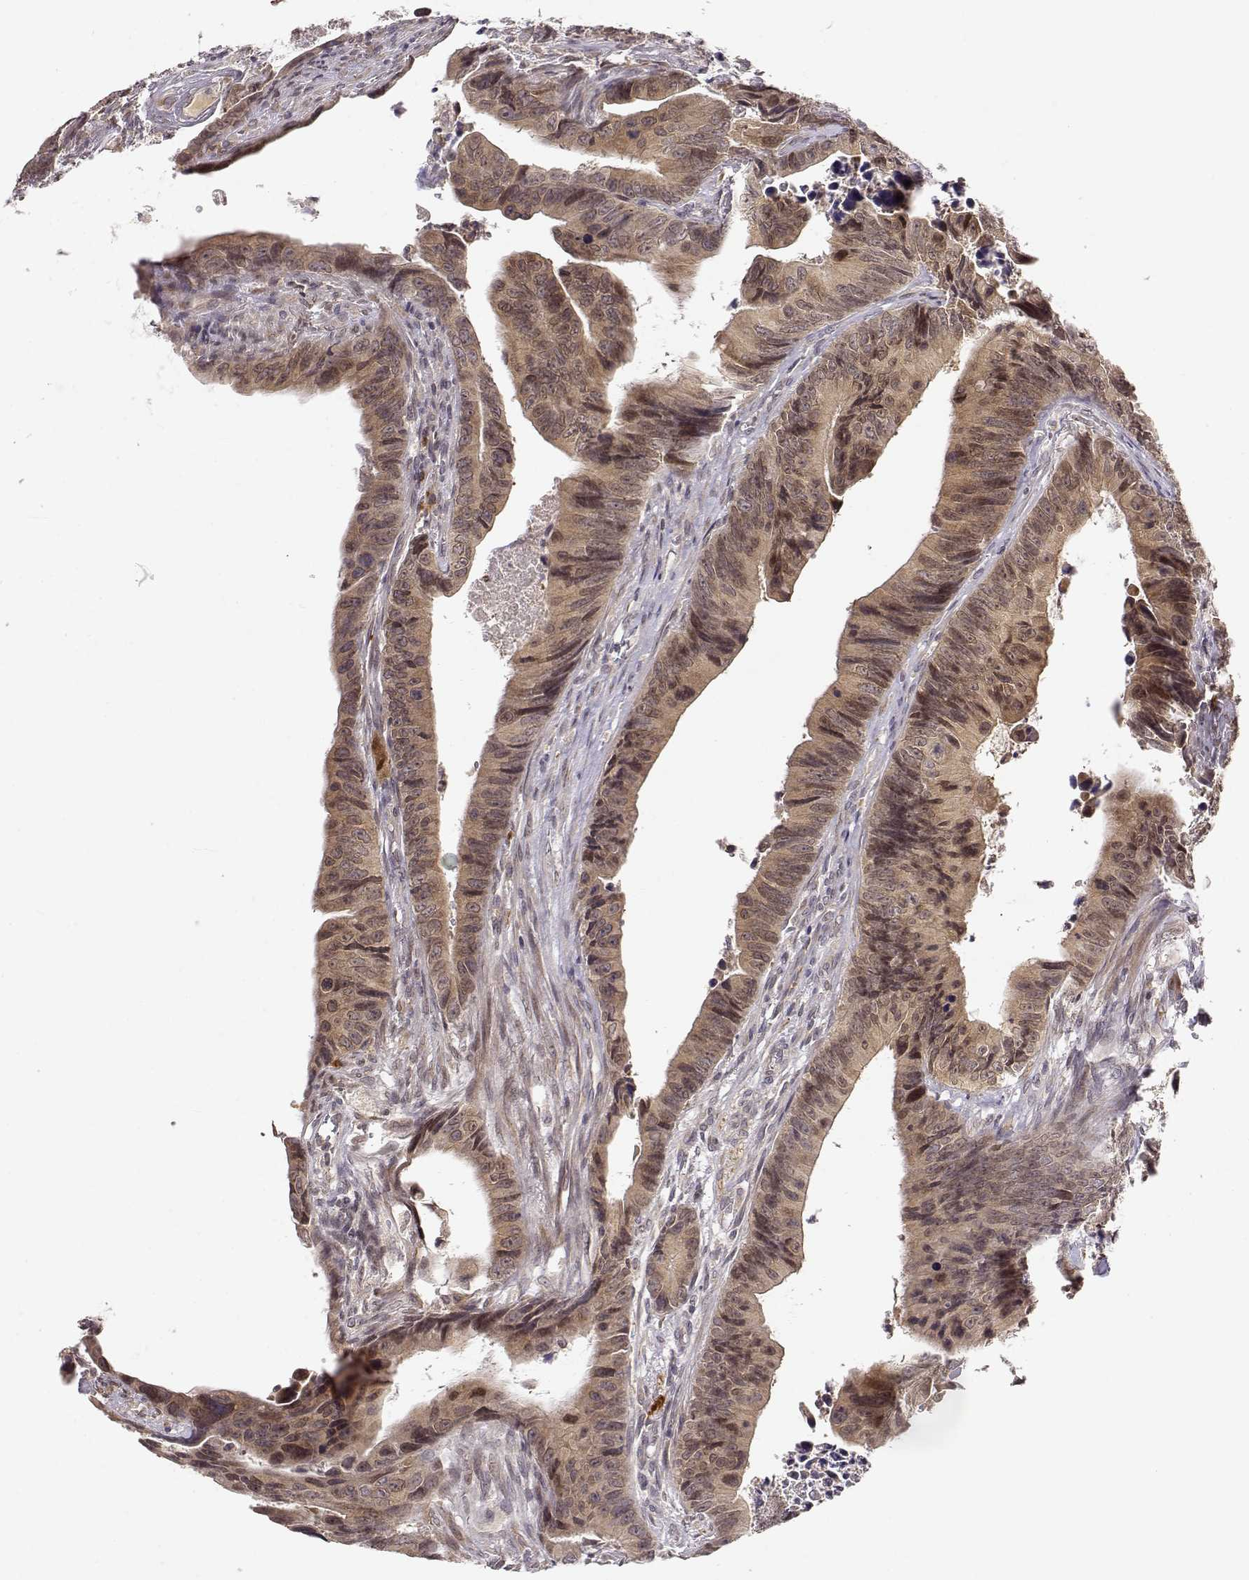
{"staining": {"intensity": "weak", "quantity": ">75%", "location": "cytoplasmic/membranous"}, "tissue": "colorectal cancer", "cell_type": "Tumor cells", "image_type": "cancer", "snomed": [{"axis": "morphology", "description": "Adenocarcinoma, NOS"}, {"axis": "topography", "description": "Colon"}], "caption": "Immunohistochemistry of colorectal cancer displays low levels of weak cytoplasmic/membranous positivity in about >75% of tumor cells. (Stains: DAB in brown, nuclei in blue, Microscopy: brightfield microscopy at high magnification).", "gene": "ERGIC2", "patient": {"sex": "female", "age": 87}}